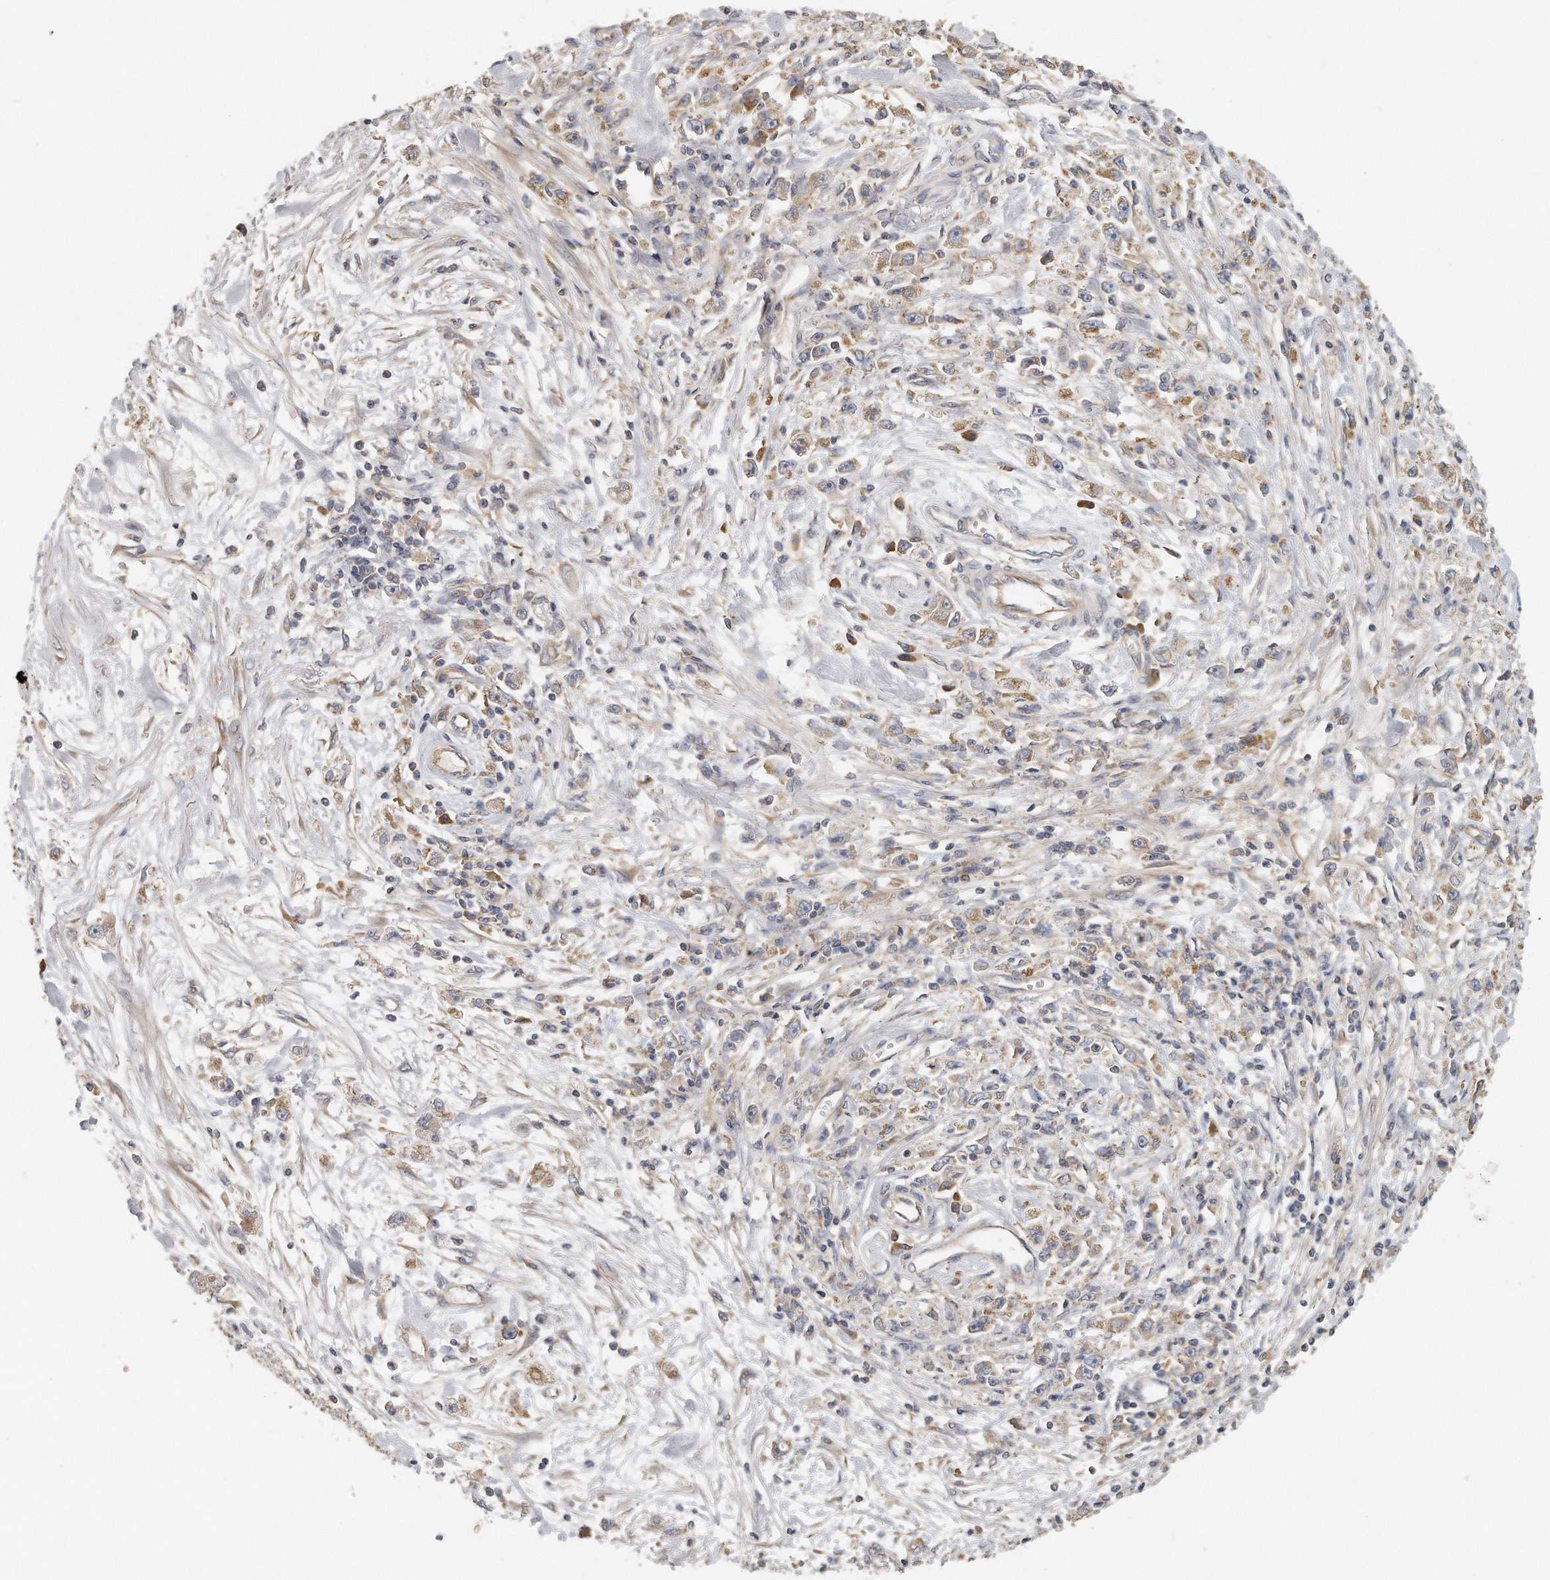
{"staining": {"intensity": "moderate", "quantity": "<25%", "location": "cytoplasmic/membranous"}, "tissue": "stomach cancer", "cell_type": "Tumor cells", "image_type": "cancer", "snomed": [{"axis": "morphology", "description": "Adenocarcinoma, NOS"}, {"axis": "topography", "description": "Stomach"}], "caption": "Immunohistochemical staining of human stomach adenocarcinoma displays low levels of moderate cytoplasmic/membranous protein staining in about <25% of tumor cells.", "gene": "EIF3I", "patient": {"sex": "female", "age": 59}}